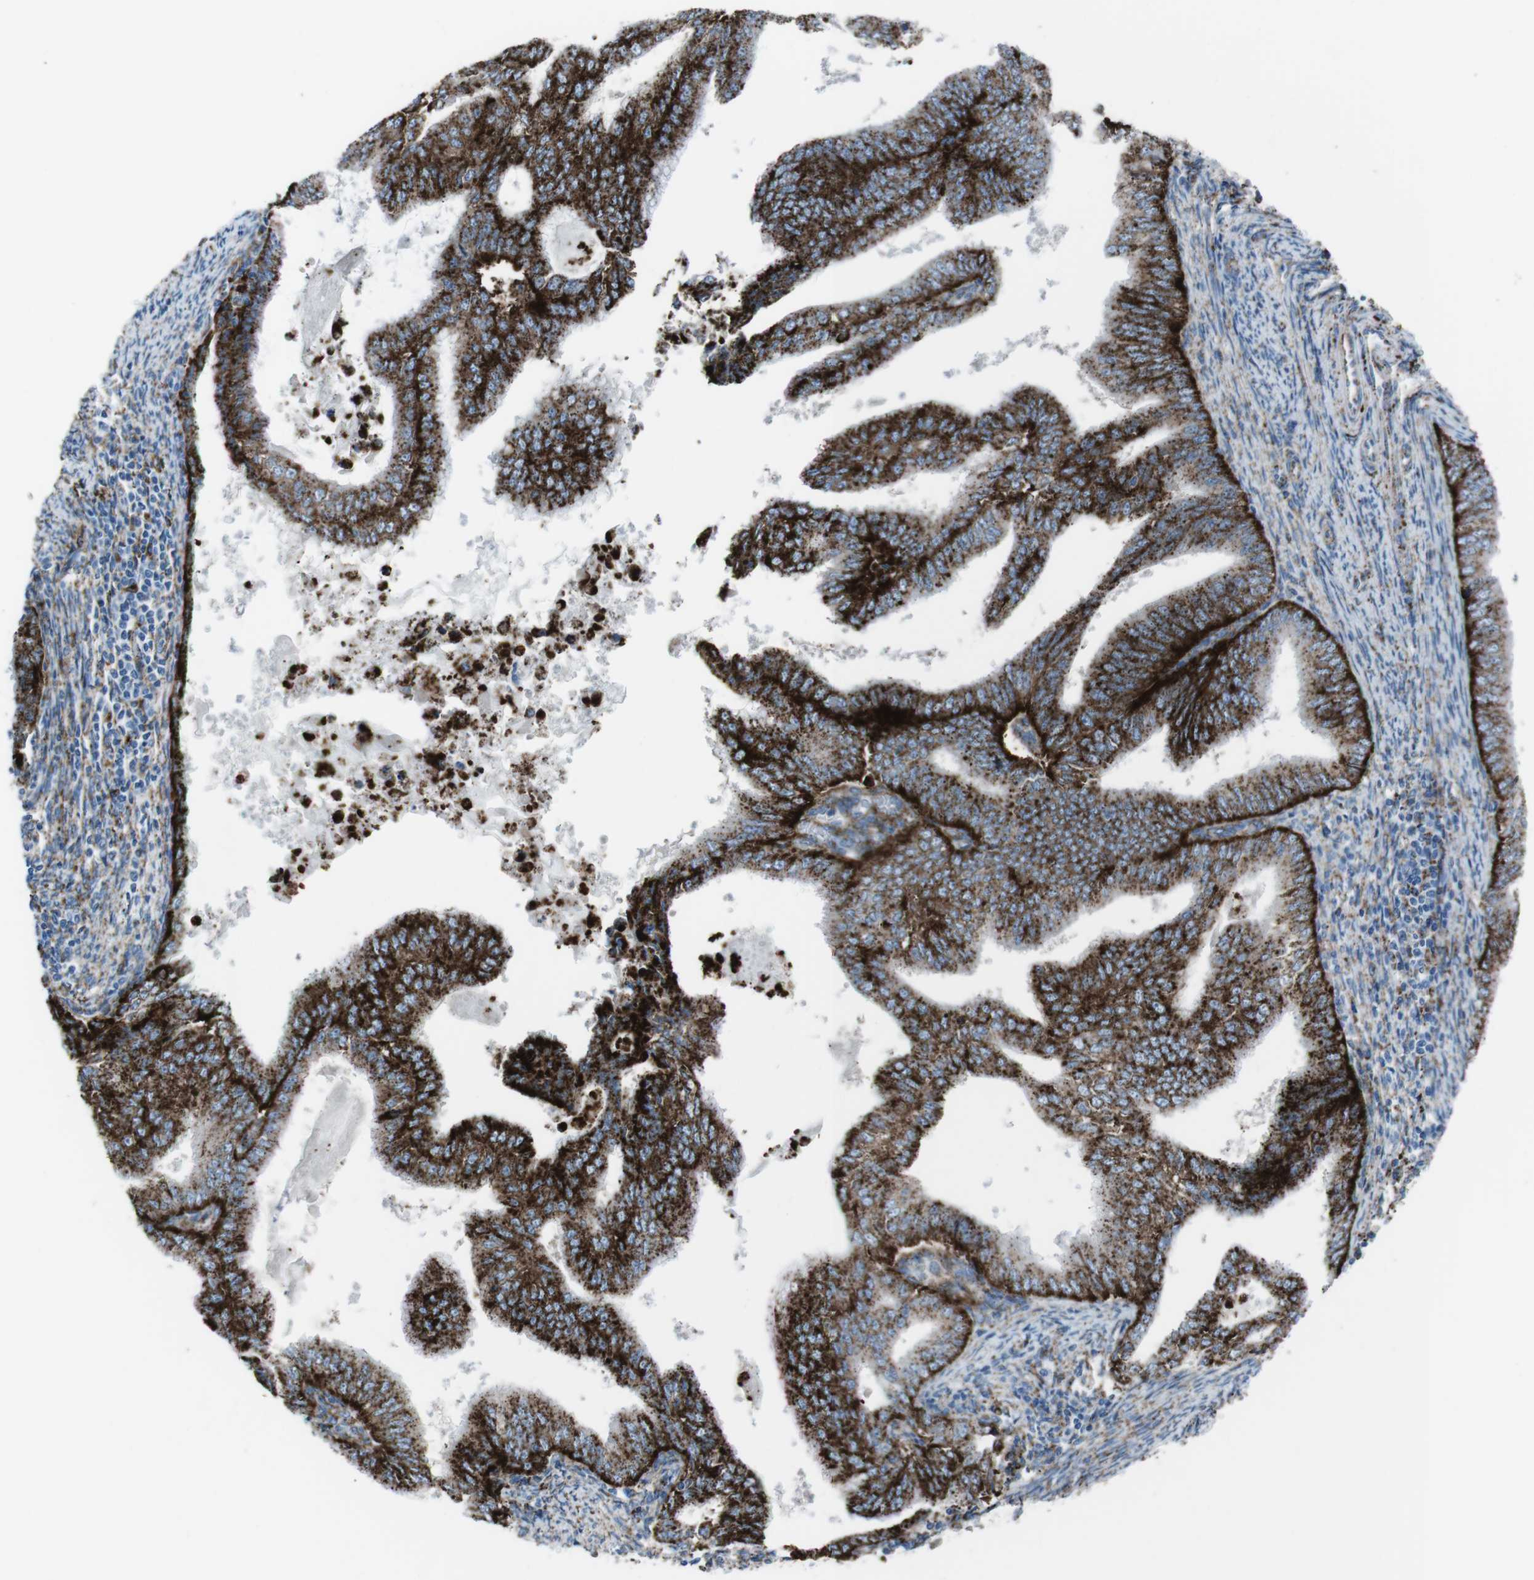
{"staining": {"intensity": "strong", "quantity": ">75%", "location": "cytoplasmic/membranous"}, "tissue": "endometrial cancer", "cell_type": "Tumor cells", "image_type": "cancer", "snomed": [{"axis": "morphology", "description": "Adenocarcinoma, NOS"}, {"axis": "topography", "description": "Endometrium"}], "caption": "About >75% of tumor cells in human endometrial cancer display strong cytoplasmic/membranous protein staining as visualized by brown immunohistochemical staining.", "gene": "SCARB2", "patient": {"sex": "female", "age": 58}}